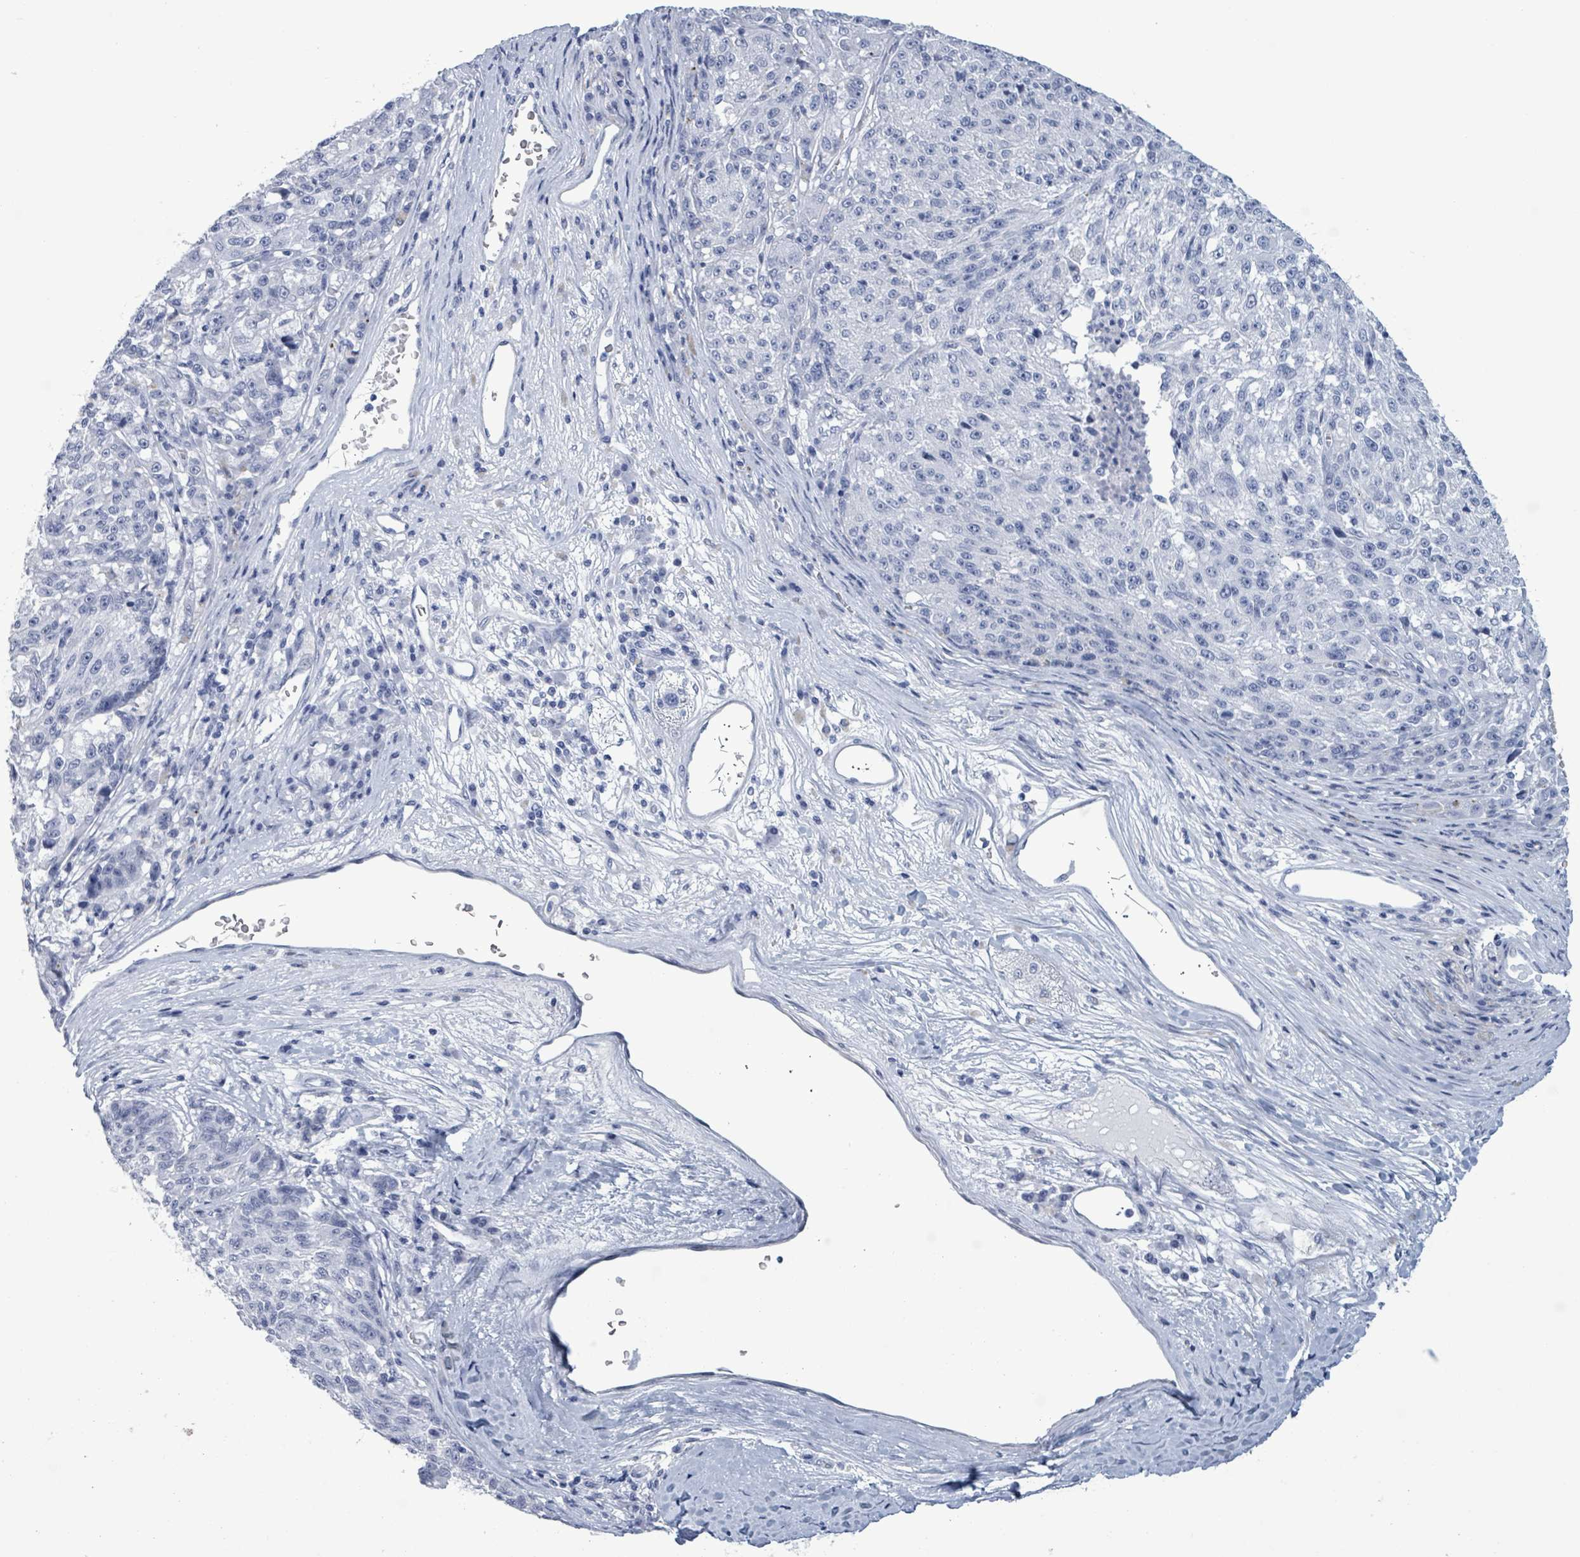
{"staining": {"intensity": "negative", "quantity": "none", "location": "none"}, "tissue": "melanoma", "cell_type": "Tumor cells", "image_type": "cancer", "snomed": [{"axis": "morphology", "description": "Malignant melanoma, NOS"}, {"axis": "topography", "description": "Skin"}], "caption": "This is an immunohistochemistry (IHC) photomicrograph of human malignant melanoma. There is no positivity in tumor cells.", "gene": "NKX2-1", "patient": {"sex": "male", "age": 53}}